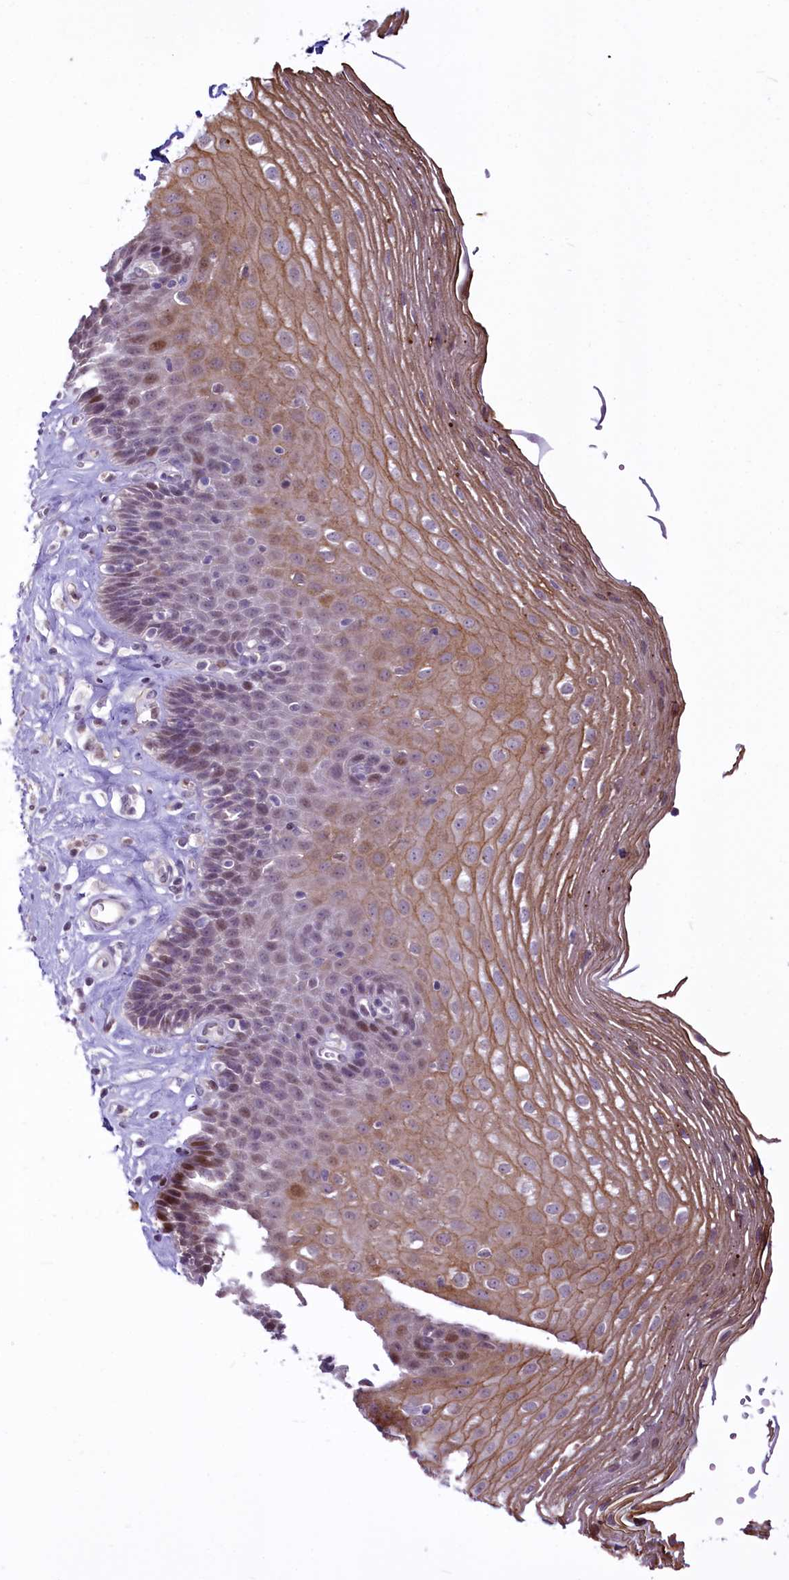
{"staining": {"intensity": "moderate", "quantity": "25%-75%", "location": "cytoplasmic/membranous,nuclear"}, "tissue": "esophagus", "cell_type": "Squamous epithelial cells", "image_type": "normal", "snomed": [{"axis": "morphology", "description": "Normal tissue, NOS"}, {"axis": "topography", "description": "Esophagus"}], "caption": "Immunohistochemical staining of benign esophagus demonstrates 25%-75% levels of moderate cytoplasmic/membranous,nuclear protein expression in about 25%-75% of squamous epithelial cells.", "gene": "BANK1", "patient": {"sex": "female", "age": 66}}